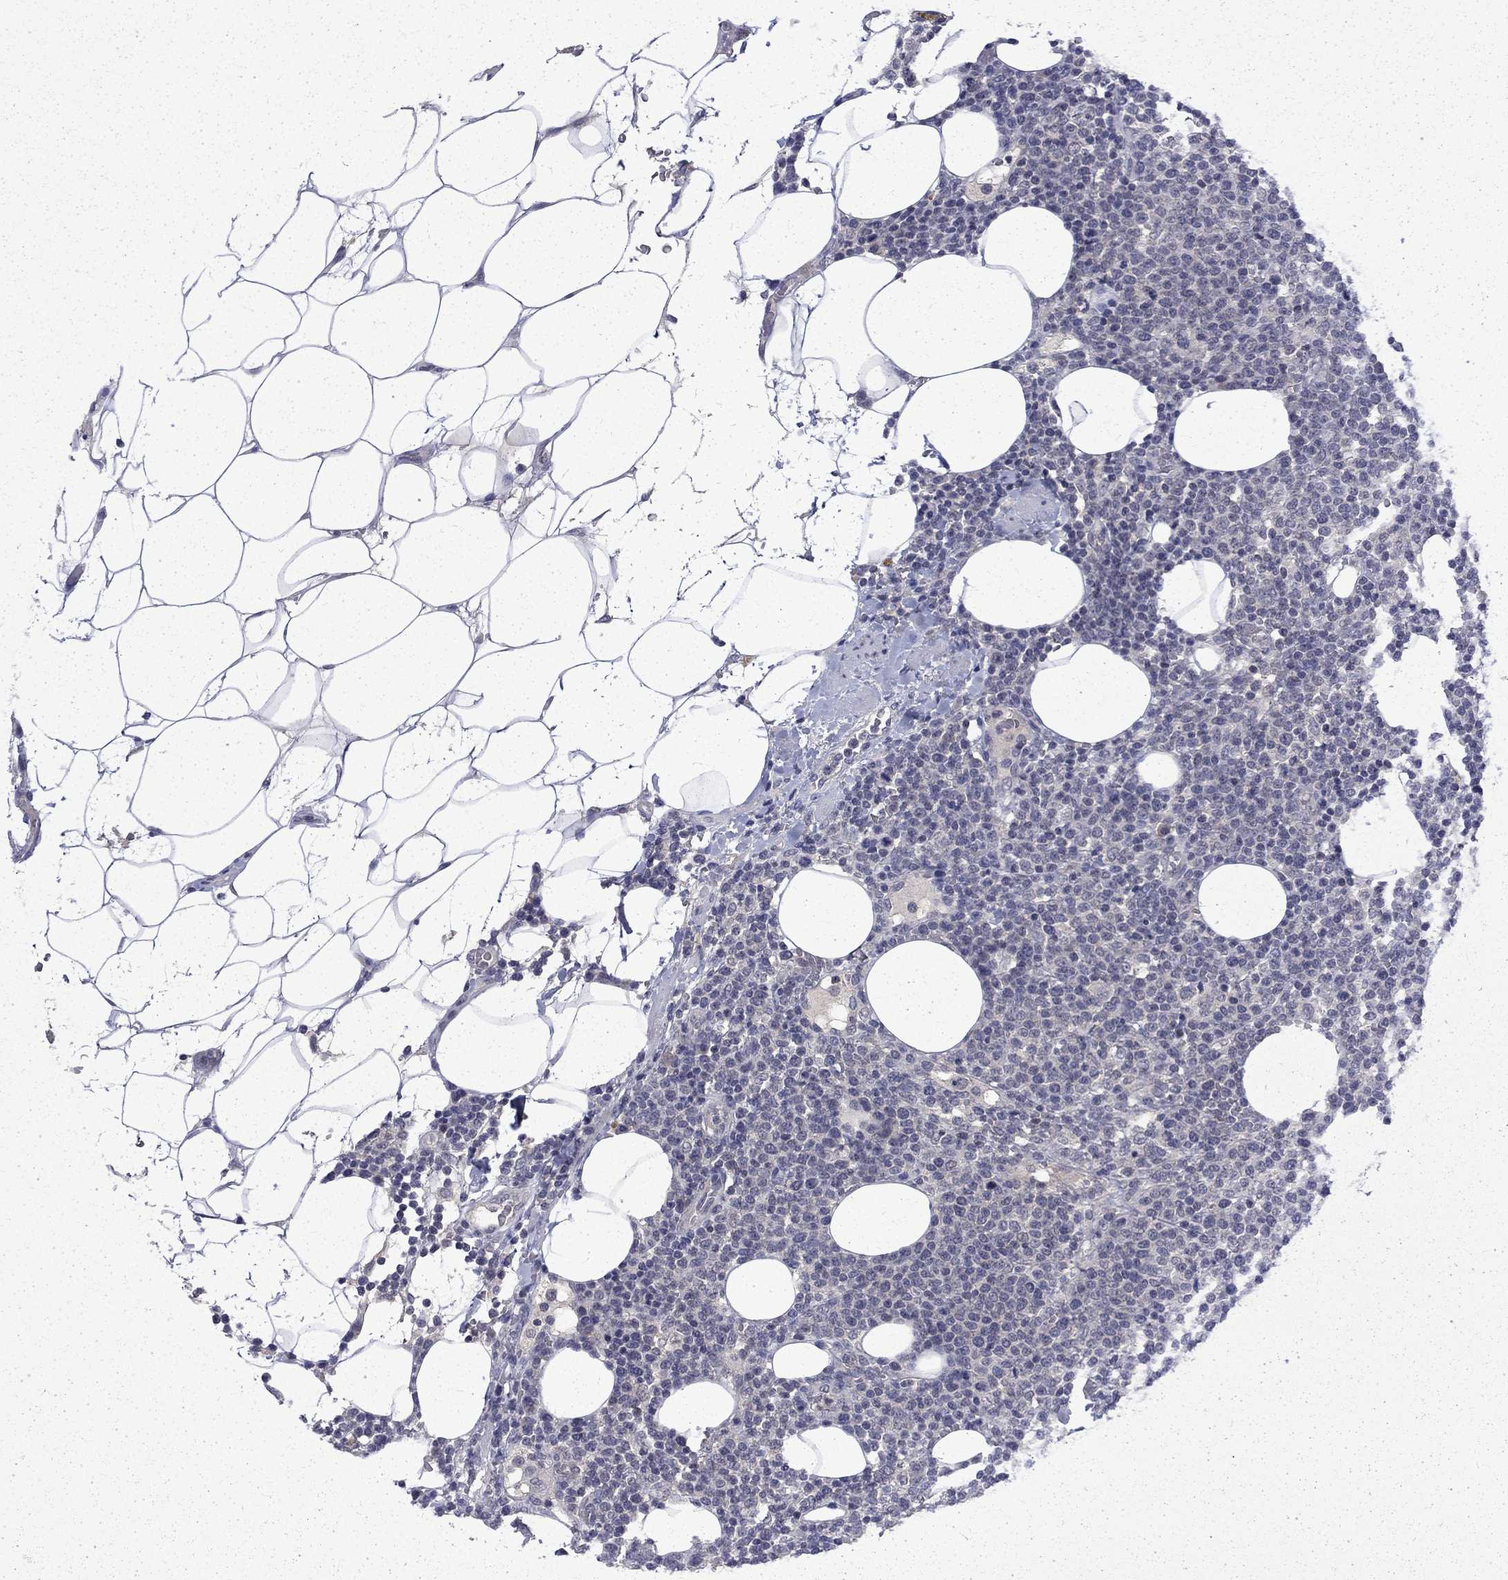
{"staining": {"intensity": "negative", "quantity": "none", "location": "none"}, "tissue": "lymphoma", "cell_type": "Tumor cells", "image_type": "cancer", "snomed": [{"axis": "morphology", "description": "Malignant lymphoma, non-Hodgkin's type, High grade"}, {"axis": "topography", "description": "Lymph node"}], "caption": "Histopathology image shows no significant protein expression in tumor cells of high-grade malignant lymphoma, non-Hodgkin's type.", "gene": "CHAT", "patient": {"sex": "male", "age": 61}}